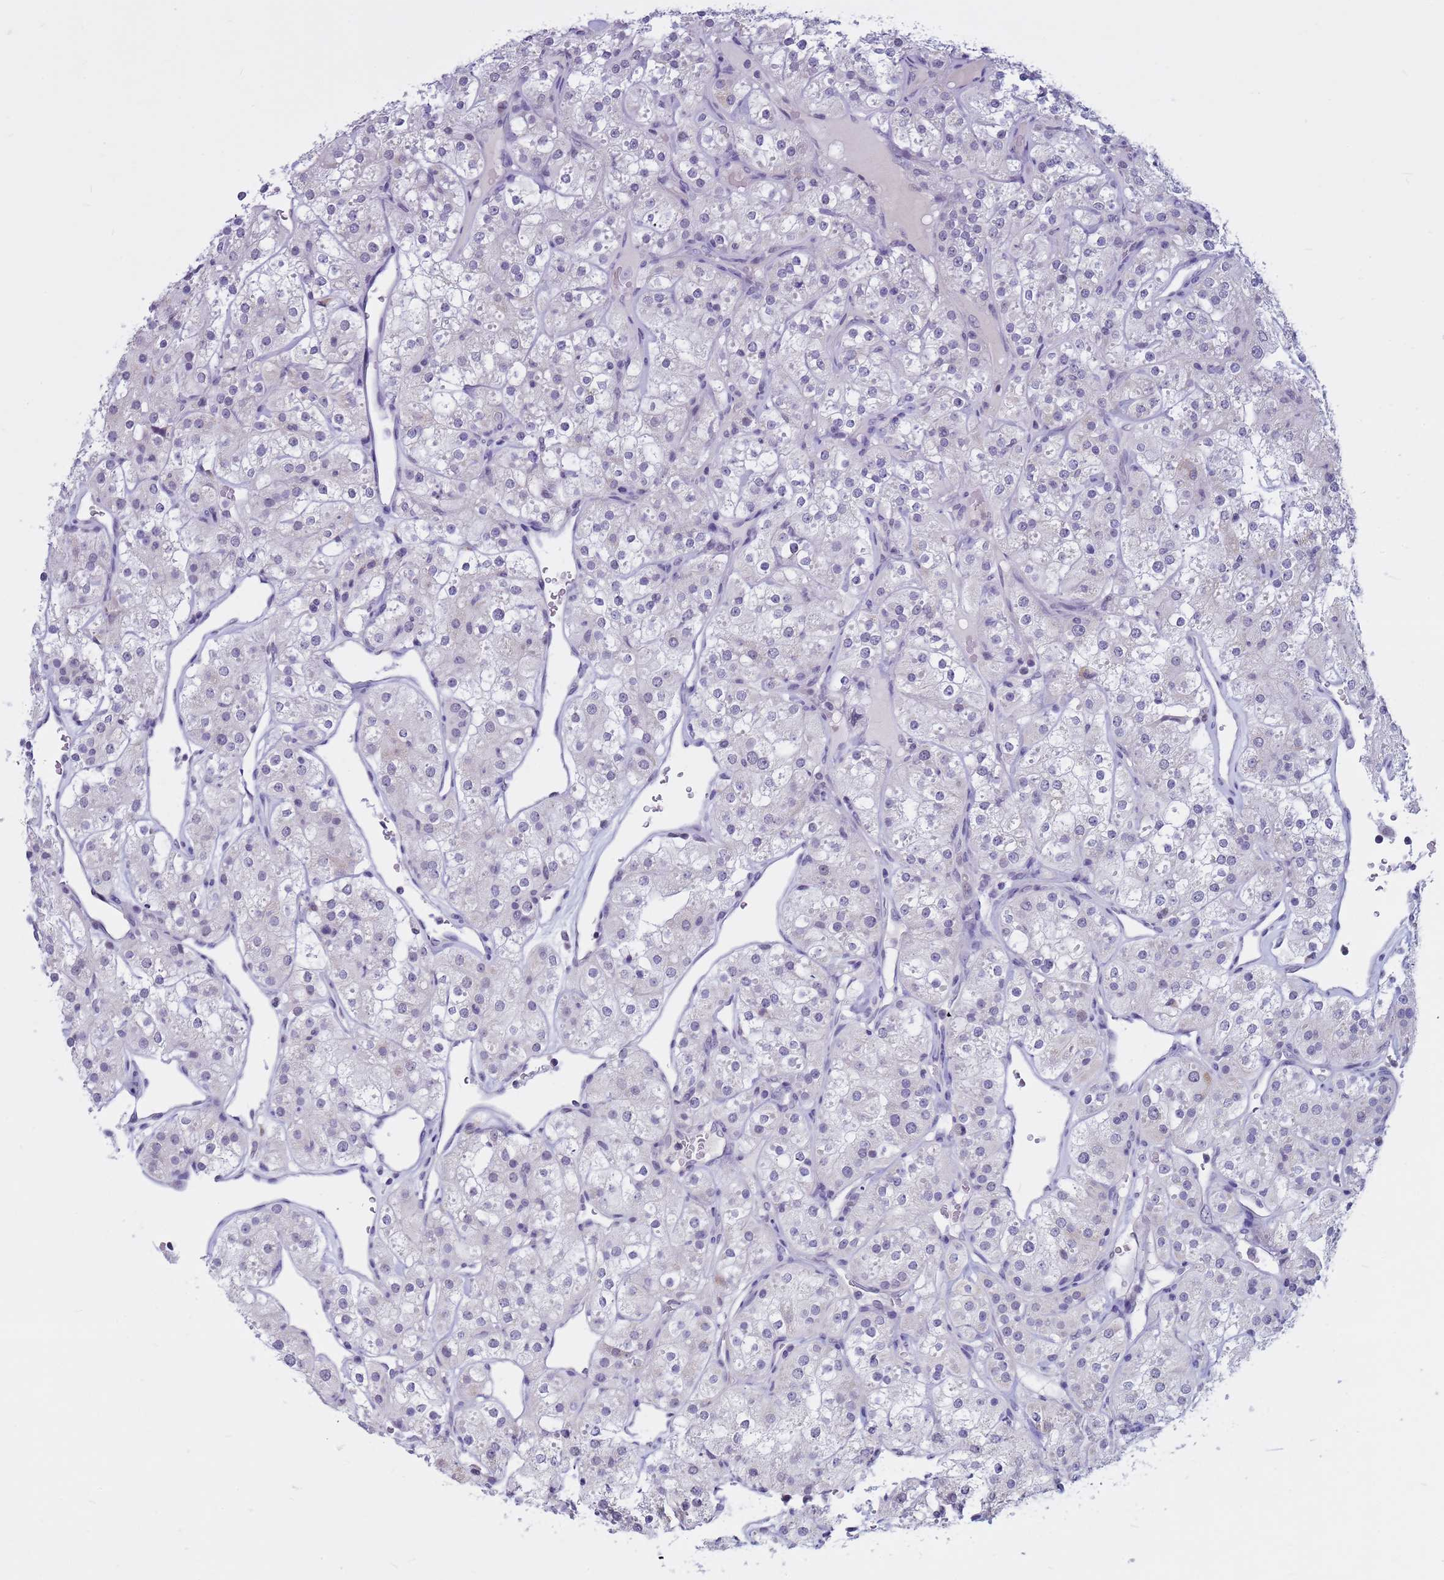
{"staining": {"intensity": "negative", "quantity": "none", "location": "none"}, "tissue": "renal cancer", "cell_type": "Tumor cells", "image_type": "cancer", "snomed": [{"axis": "morphology", "description": "Adenocarcinoma, NOS"}, {"axis": "topography", "description": "Kidney"}], "caption": "Immunohistochemical staining of human renal cancer reveals no significant staining in tumor cells.", "gene": "CDK2AP2", "patient": {"sex": "male", "age": 77}}